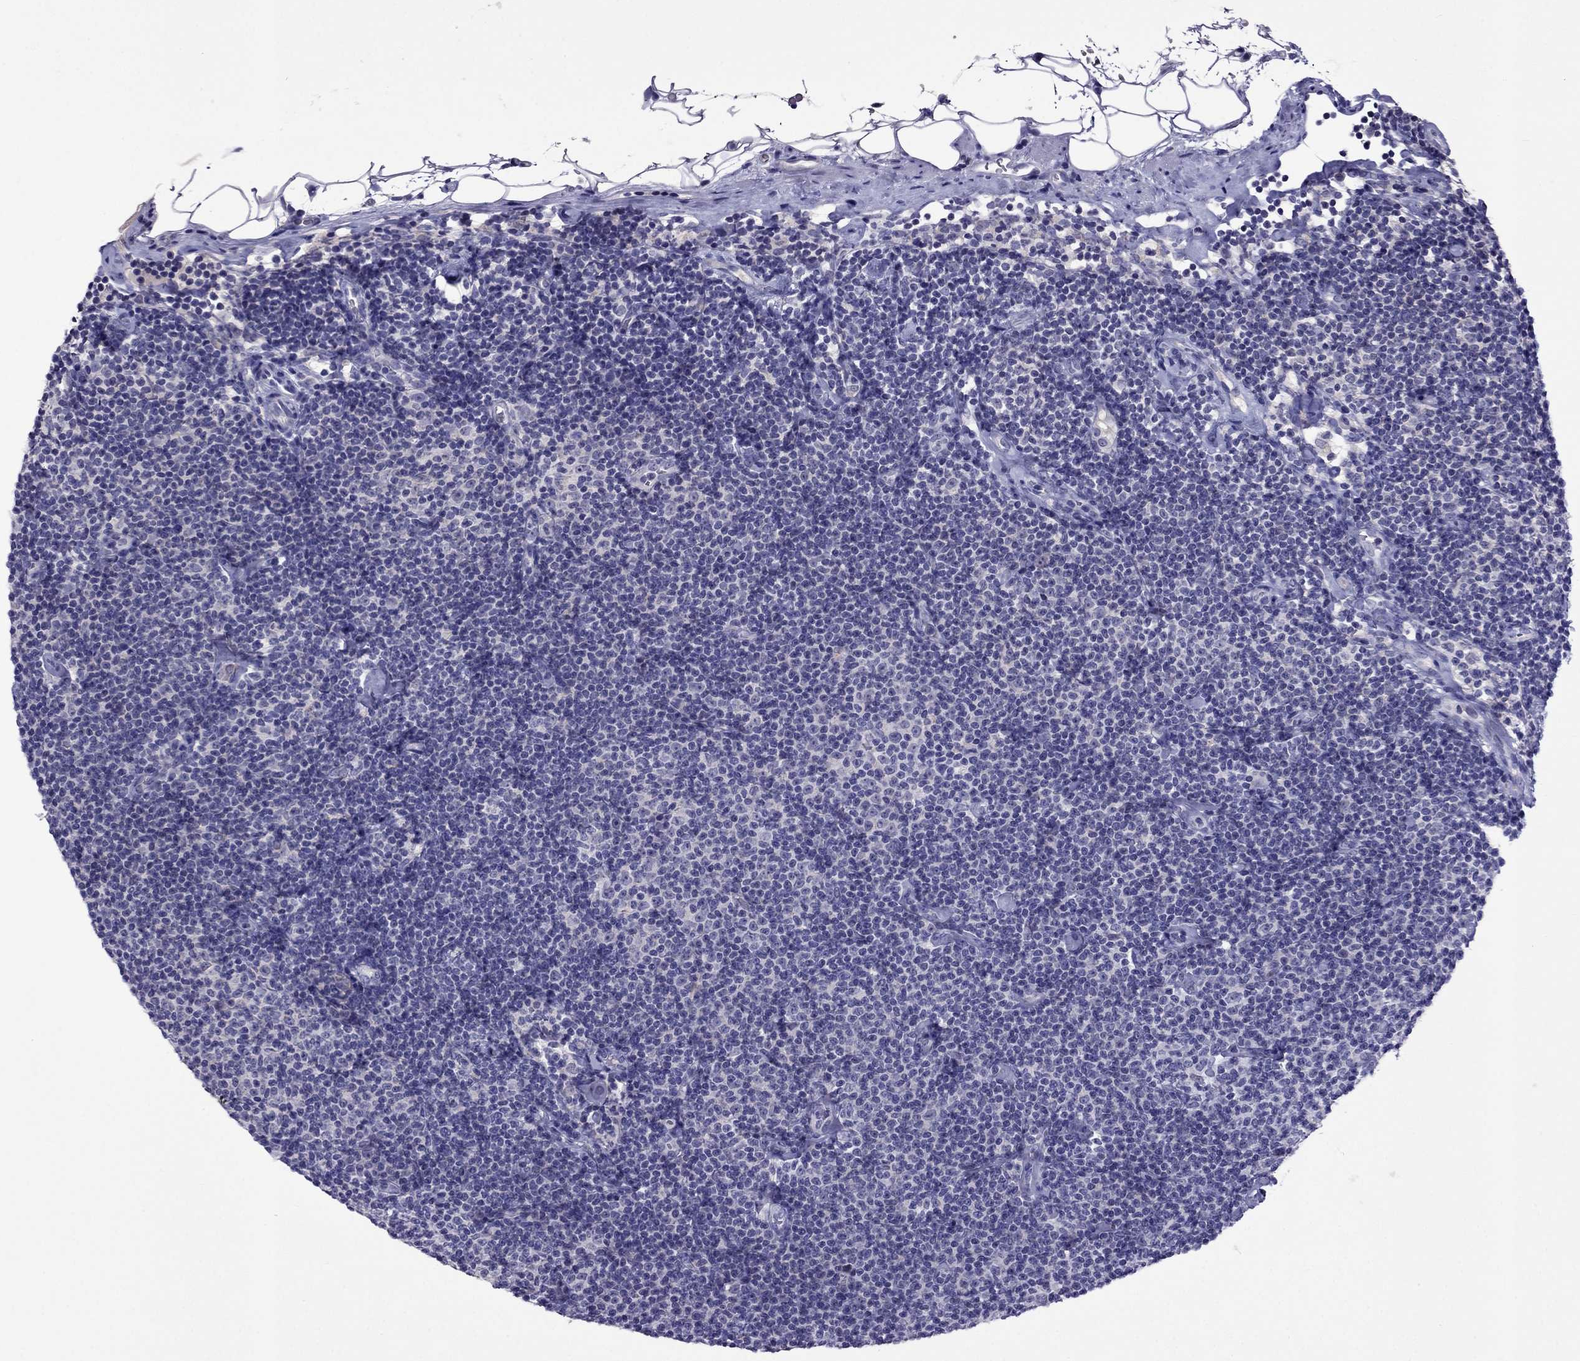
{"staining": {"intensity": "negative", "quantity": "none", "location": "none"}, "tissue": "lymphoma", "cell_type": "Tumor cells", "image_type": "cancer", "snomed": [{"axis": "morphology", "description": "Malignant lymphoma, non-Hodgkin's type, Low grade"}, {"axis": "topography", "description": "Lymph node"}], "caption": "An IHC histopathology image of lymphoma is shown. There is no staining in tumor cells of lymphoma.", "gene": "SPTBN4", "patient": {"sex": "male", "age": 81}}